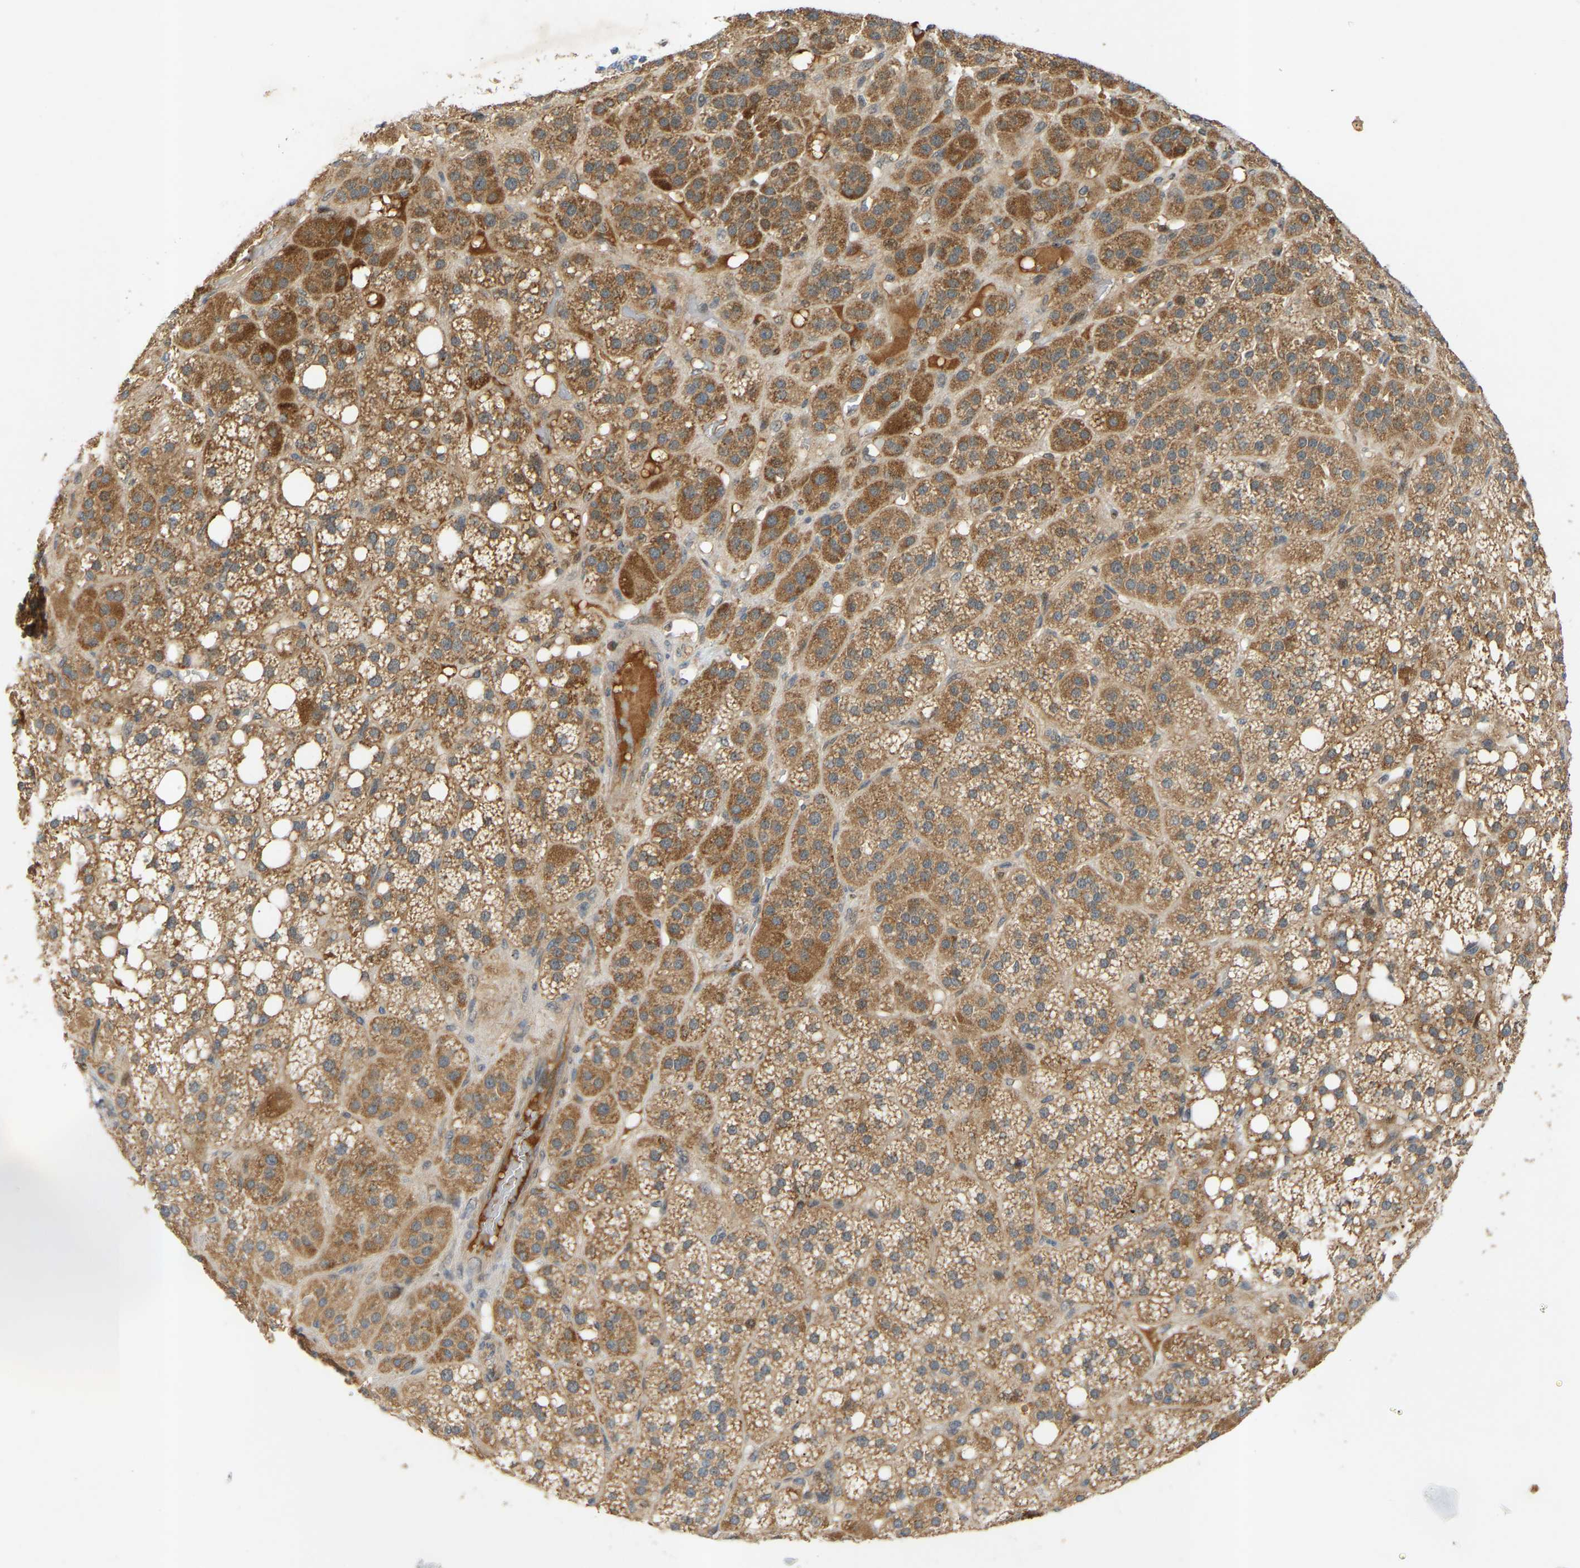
{"staining": {"intensity": "moderate", "quantity": ">75%", "location": "cytoplasmic/membranous,nuclear"}, "tissue": "adrenal gland", "cell_type": "Glandular cells", "image_type": "normal", "snomed": [{"axis": "morphology", "description": "Normal tissue, NOS"}, {"axis": "topography", "description": "Adrenal gland"}], "caption": "Immunohistochemistry (IHC) staining of normal adrenal gland, which exhibits medium levels of moderate cytoplasmic/membranous,nuclear expression in approximately >75% of glandular cells indicating moderate cytoplasmic/membranous,nuclear protein staining. The staining was performed using DAB (3,3'-diaminobenzidine) (brown) for protein detection and nuclei were counterstained in hematoxylin (blue).", "gene": "ATP5MF", "patient": {"sex": "female", "age": 59}}